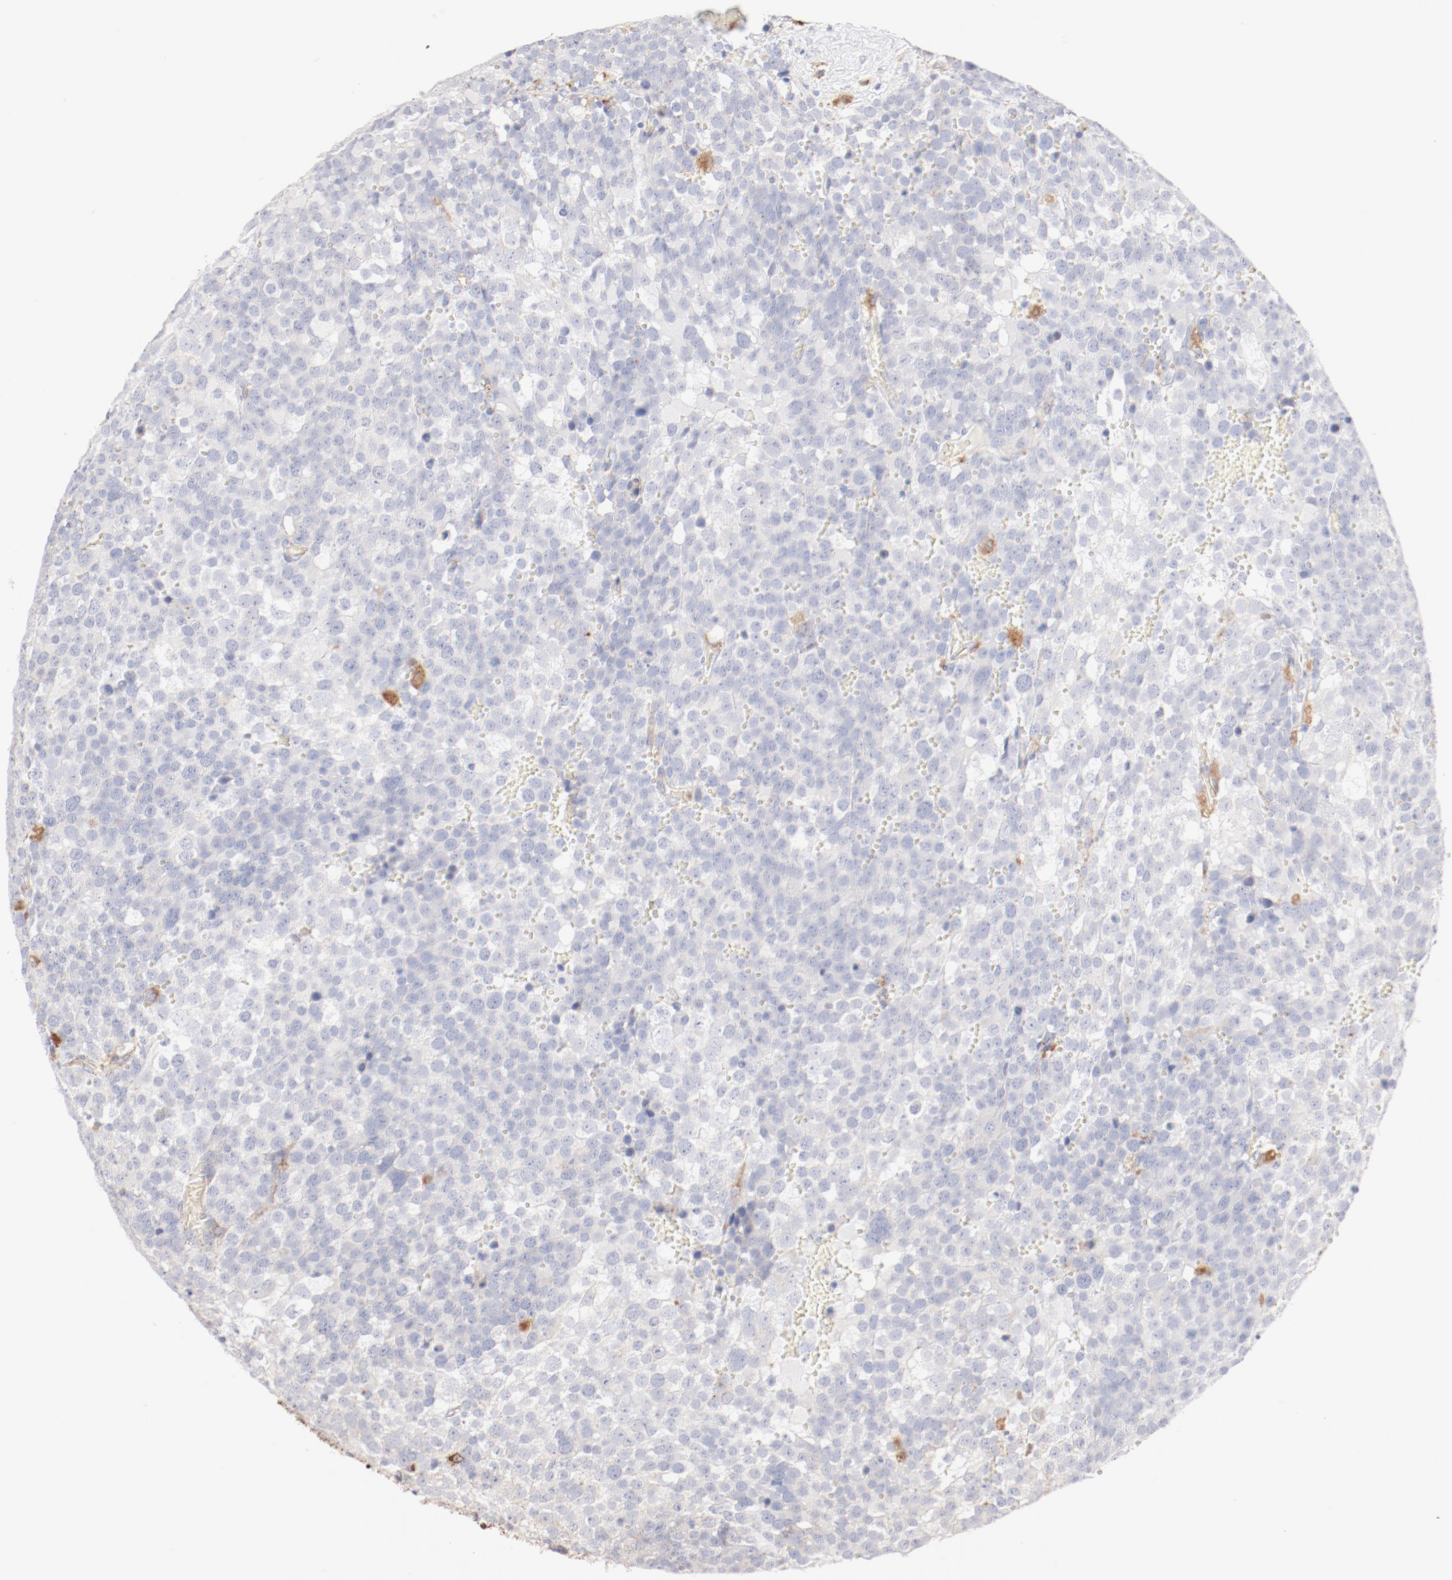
{"staining": {"intensity": "negative", "quantity": "none", "location": "none"}, "tissue": "testis cancer", "cell_type": "Tumor cells", "image_type": "cancer", "snomed": [{"axis": "morphology", "description": "Seminoma, NOS"}, {"axis": "topography", "description": "Testis"}], "caption": "This is an immunohistochemistry histopathology image of testis seminoma. There is no staining in tumor cells.", "gene": "CTSH", "patient": {"sex": "male", "age": 71}}